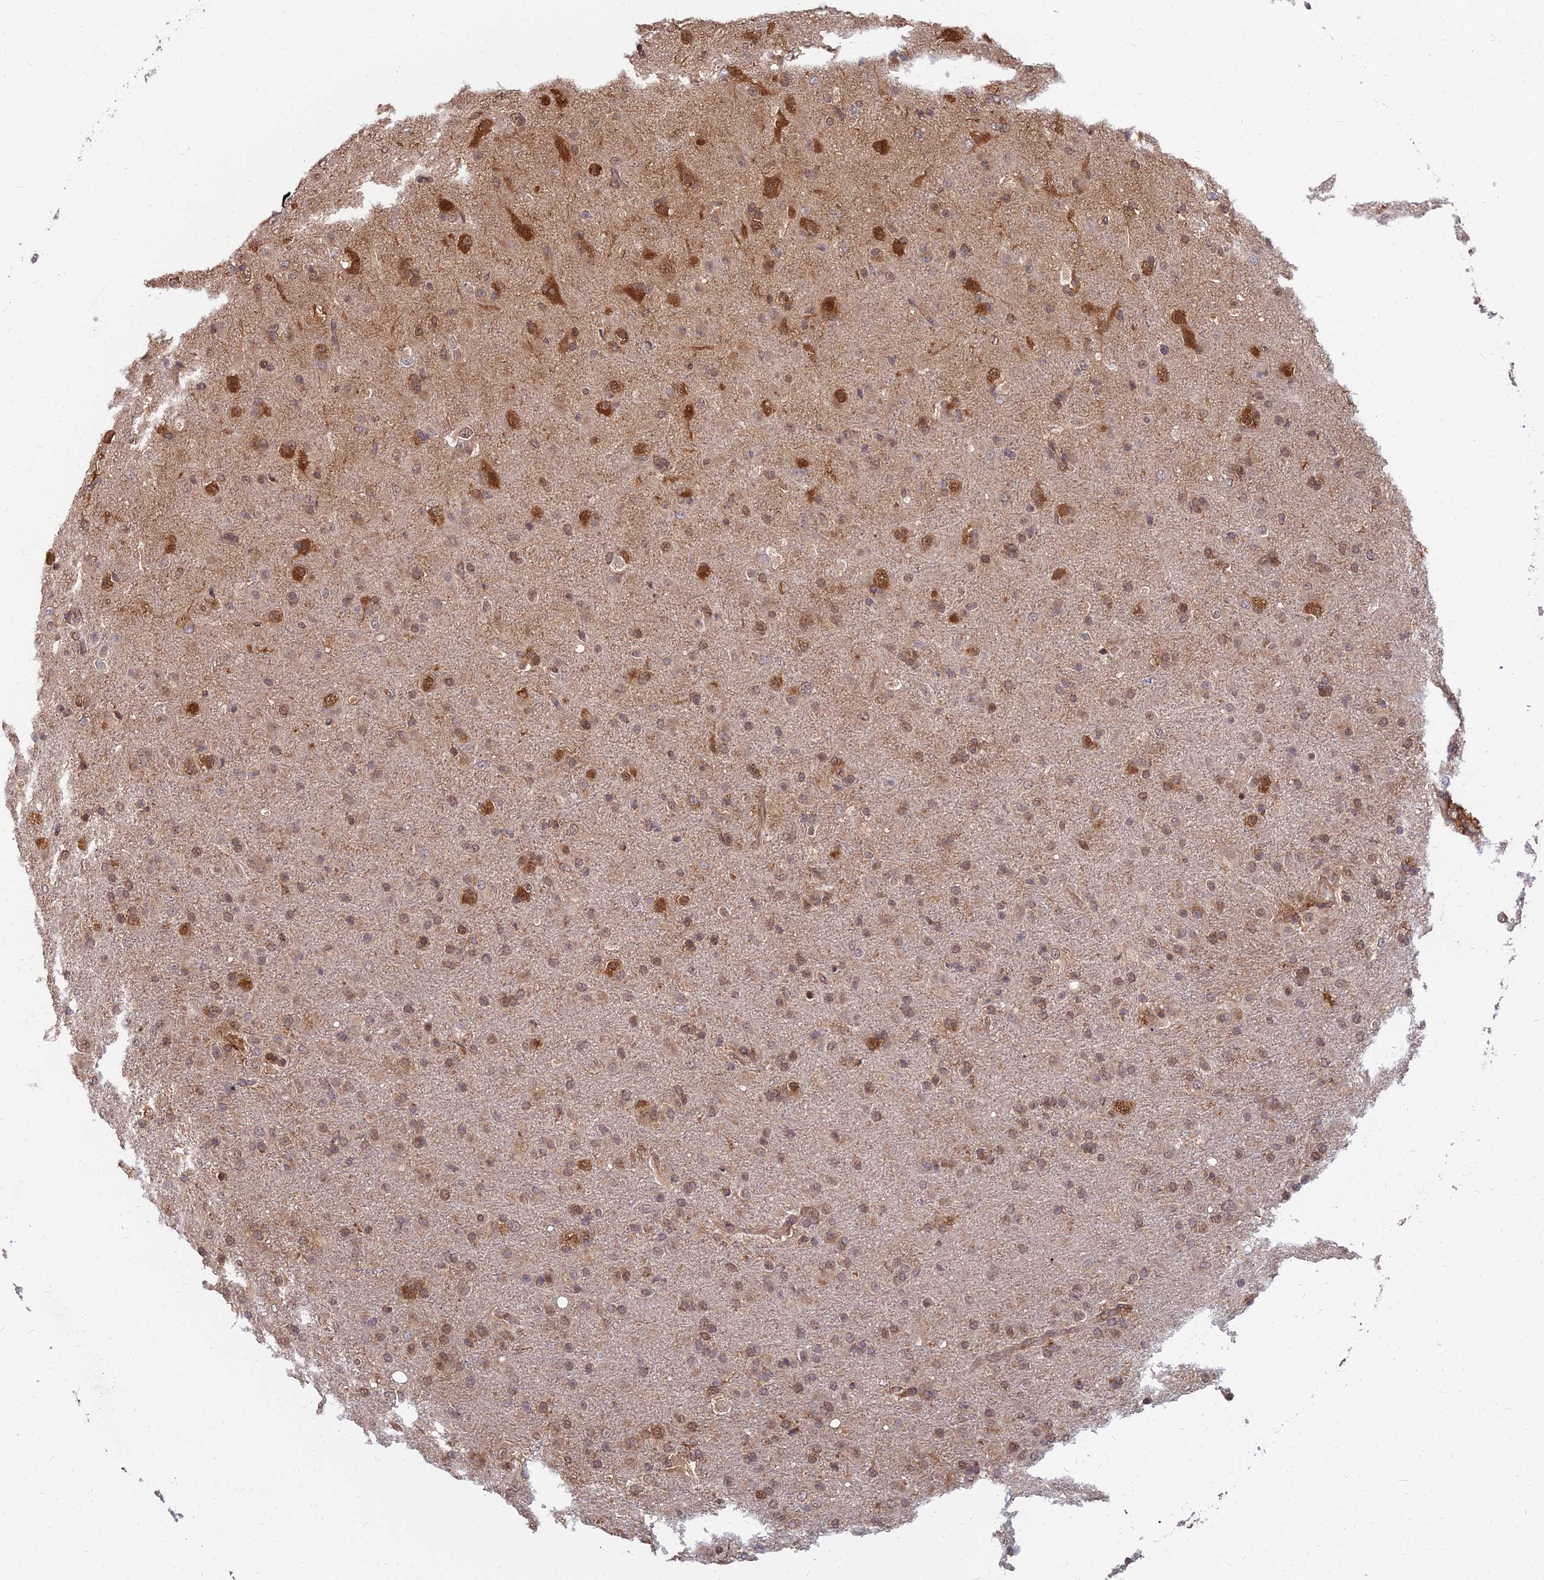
{"staining": {"intensity": "moderate", "quantity": ">75%", "location": "cytoplasmic/membranous,nuclear"}, "tissue": "glioma", "cell_type": "Tumor cells", "image_type": "cancer", "snomed": [{"axis": "morphology", "description": "Glioma, malignant, Low grade"}, {"axis": "topography", "description": "Brain"}], "caption": "An image of glioma stained for a protein exhibits moderate cytoplasmic/membranous and nuclear brown staining in tumor cells.", "gene": "CCT6B", "patient": {"sex": "male", "age": 65}}